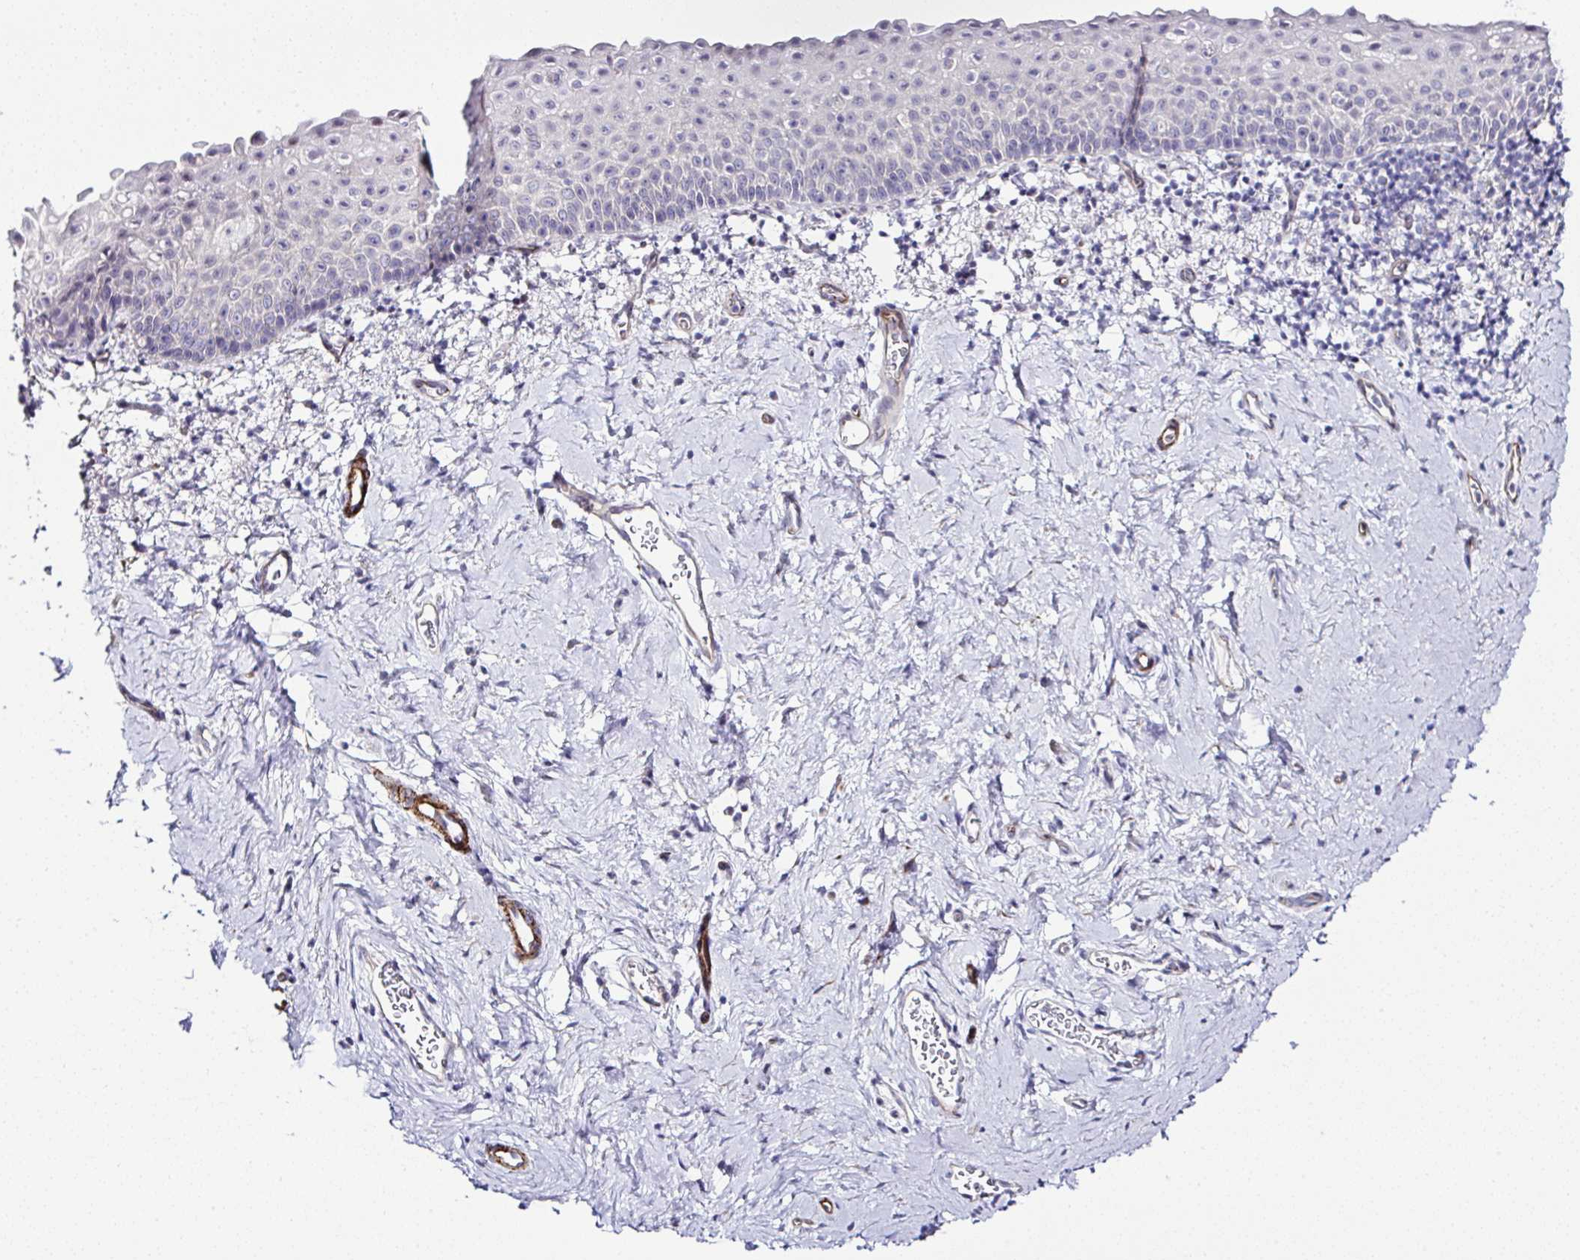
{"staining": {"intensity": "negative", "quantity": "none", "location": "none"}, "tissue": "vagina", "cell_type": "Squamous epithelial cells", "image_type": "normal", "snomed": [{"axis": "morphology", "description": "Normal tissue, NOS"}, {"axis": "topography", "description": "Vagina"}], "caption": "The IHC image has no significant staining in squamous epithelial cells of vagina. The staining was performed using DAB (3,3'-diaminobenzidine) to visualize the protein expression in brown, while the nuclei were stained in blue with hematoxylin (Magnification: 20x).", "gene": "FBXO34", "patient": {"sex": "female", "age": 61}}